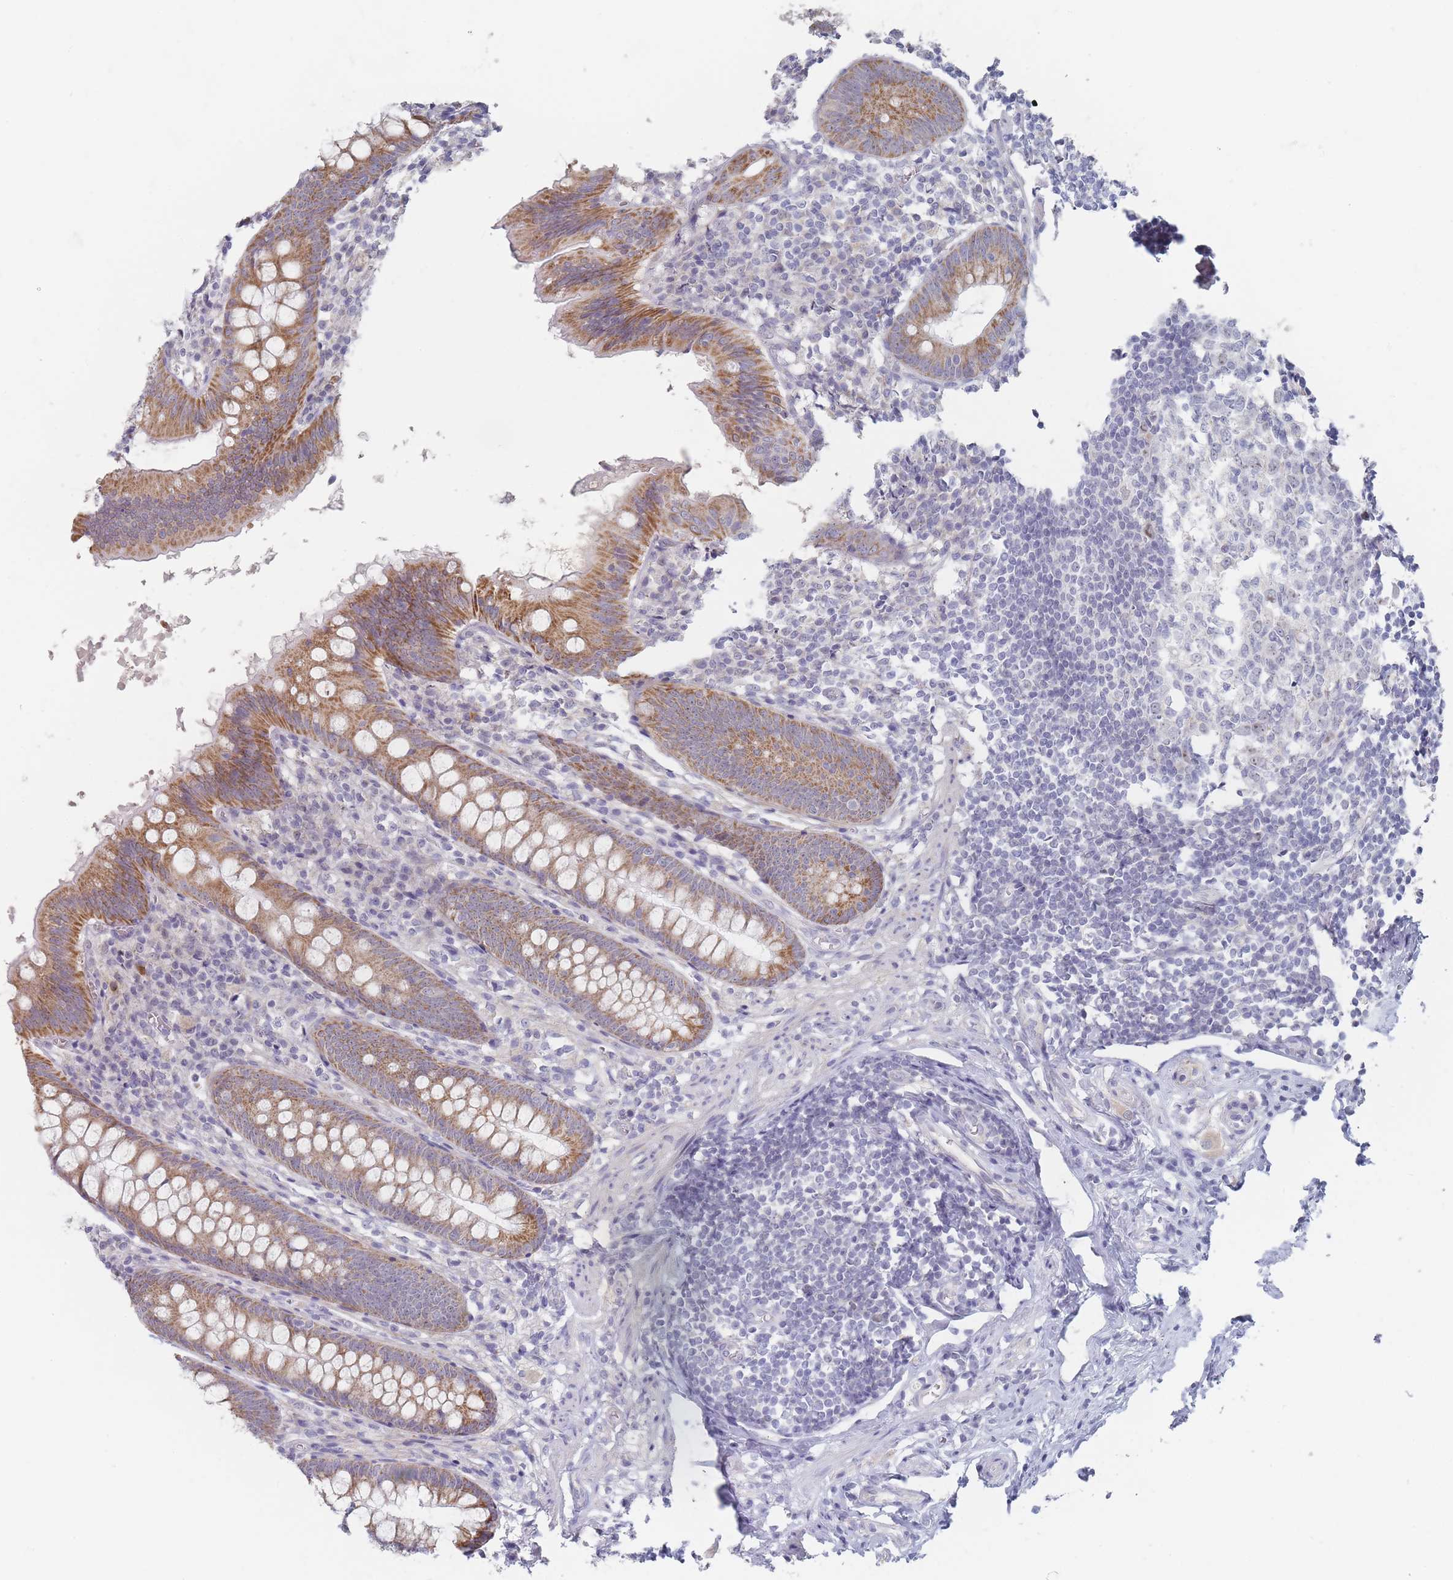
{"staining": {"intensity": "moderate", "quantity": ">75%", "location": "cytoplasmic/membranous"}, "tissue": "appendix", "cell_type": "Glandular cells", "image_type": "normal", "snomed": [{"axis": "morphology", "description": "Normal tissue, NOS"}, {"axis": "topography", "description": "Appendix"}], "caption": "This is a histology image of IHC staining of unremarkable appendix, which shows moderate expression in the cytoplasmic/membranous of glandular cells.", "gene": "RNF8", "patient": {"sex": "female", "age": 51}}